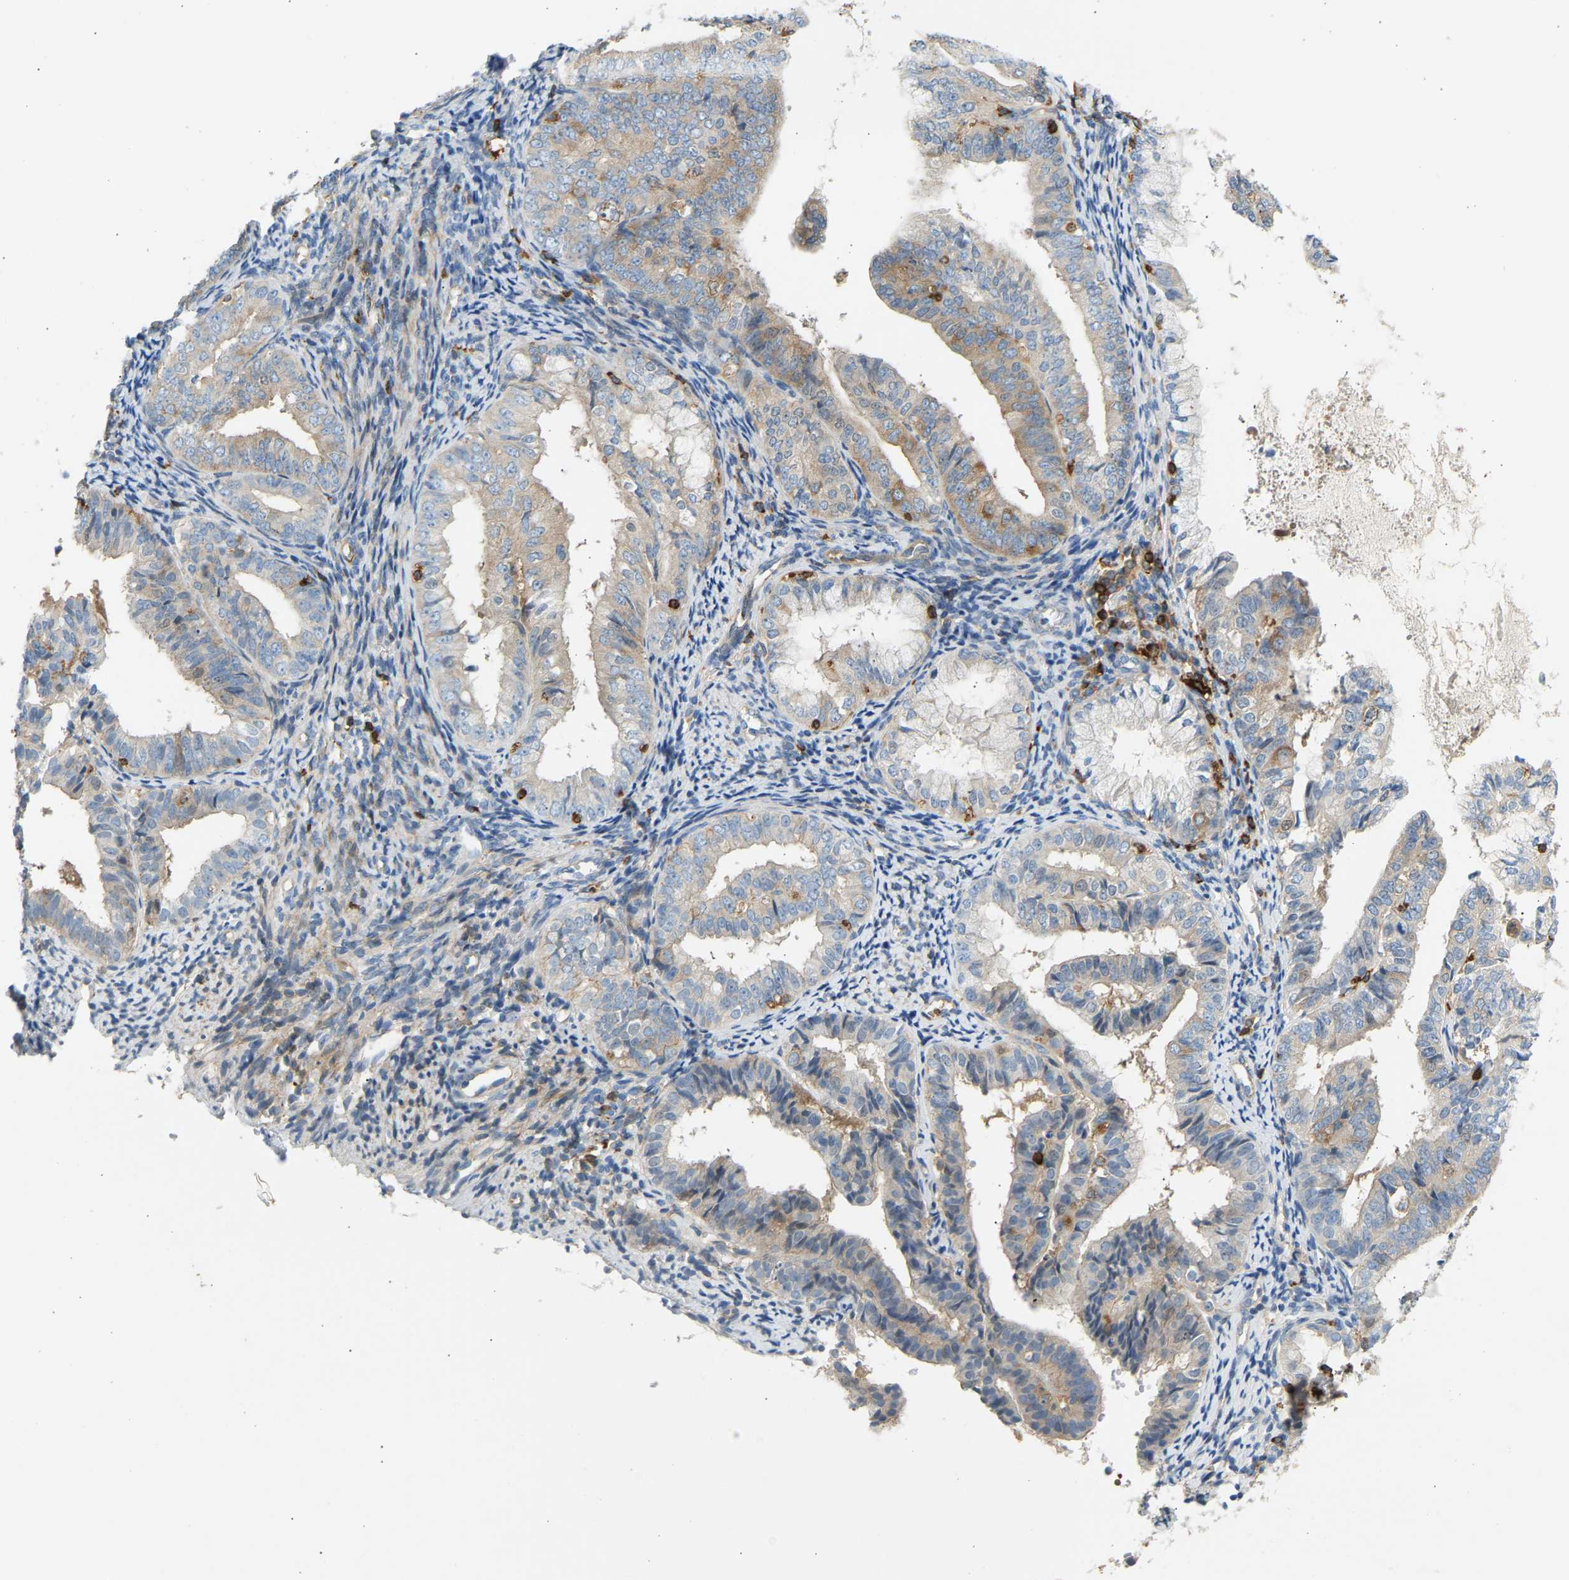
{"staining": {"intensity": "weak", "quantity": "<25%", "location": "cytoplasmic/membranous"}, "tissue": "endometrial cancer", "cell_type": "Tumor cells", "image_type": "cancer", "snomed": [{"axis": "morphology", "description": "Adenocarcinoma, NOS"}, {"axis": "topography", "description": "Endometrium"}], "caption": "A high-resolution histopathology image shows immunohistochemistry (IHC) staining of endometrial adenocarcinoma, which demonstrates no significant positivity in tumor cells. Nuclei are stained in blue.", "gene": "FNBP1", "patient": {"sex": "female", "age": 63}}